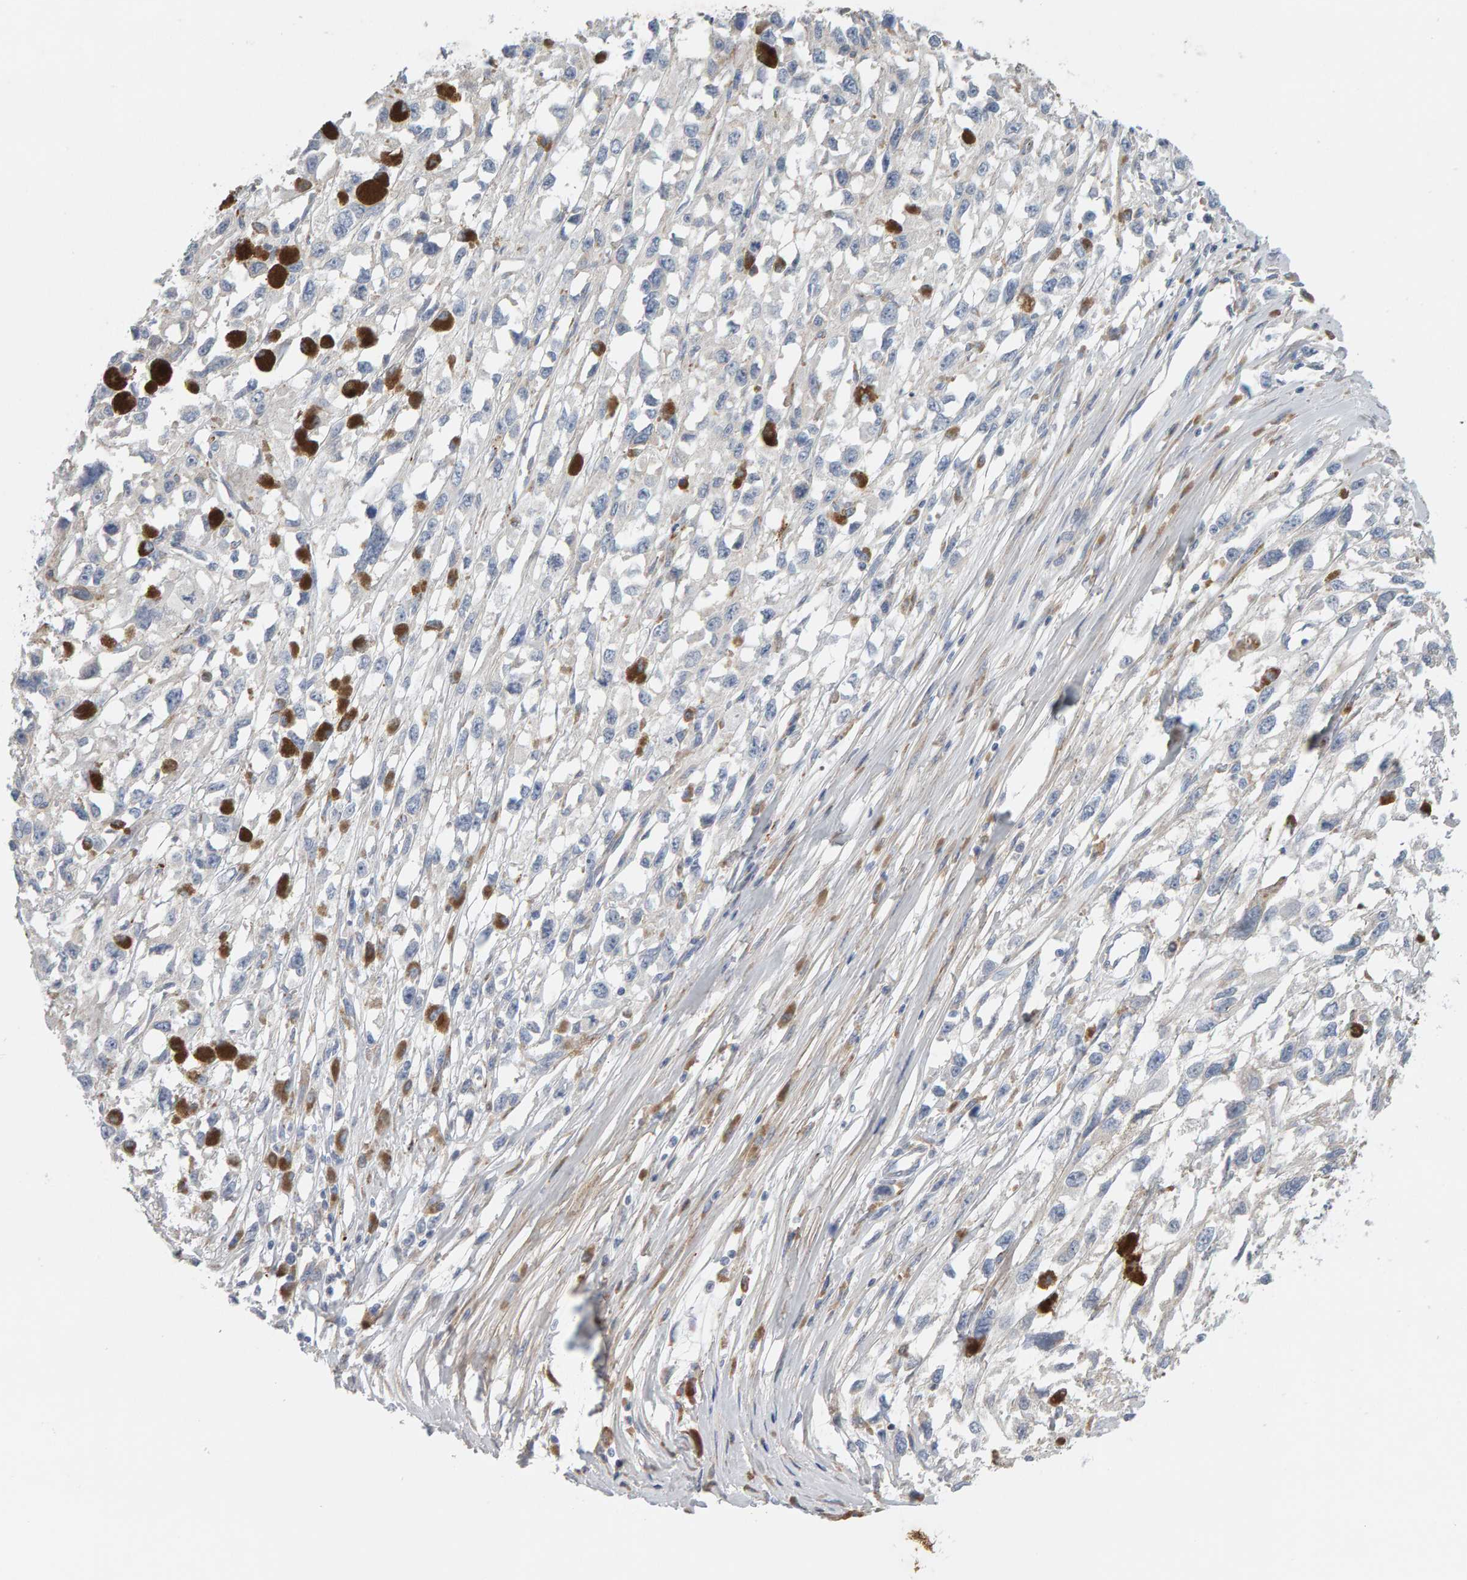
{"staining": {"intensity": "negative", "quantity": "none", "location": "none"}, "tissue": "melanoma", "cell_type": "Tumor cells", "image_type": "cancer", "snomed": [{"axis": "morphology", "description": "Malignant melanoma, Metastatic site"}, {"axis": "topography", "description": "Lymph node"}], "caption": "Tumor cells show no significant protein positivity in melanoma.", "gene": "ENGASE", "patient": {"sex": "male", "age": 59}}